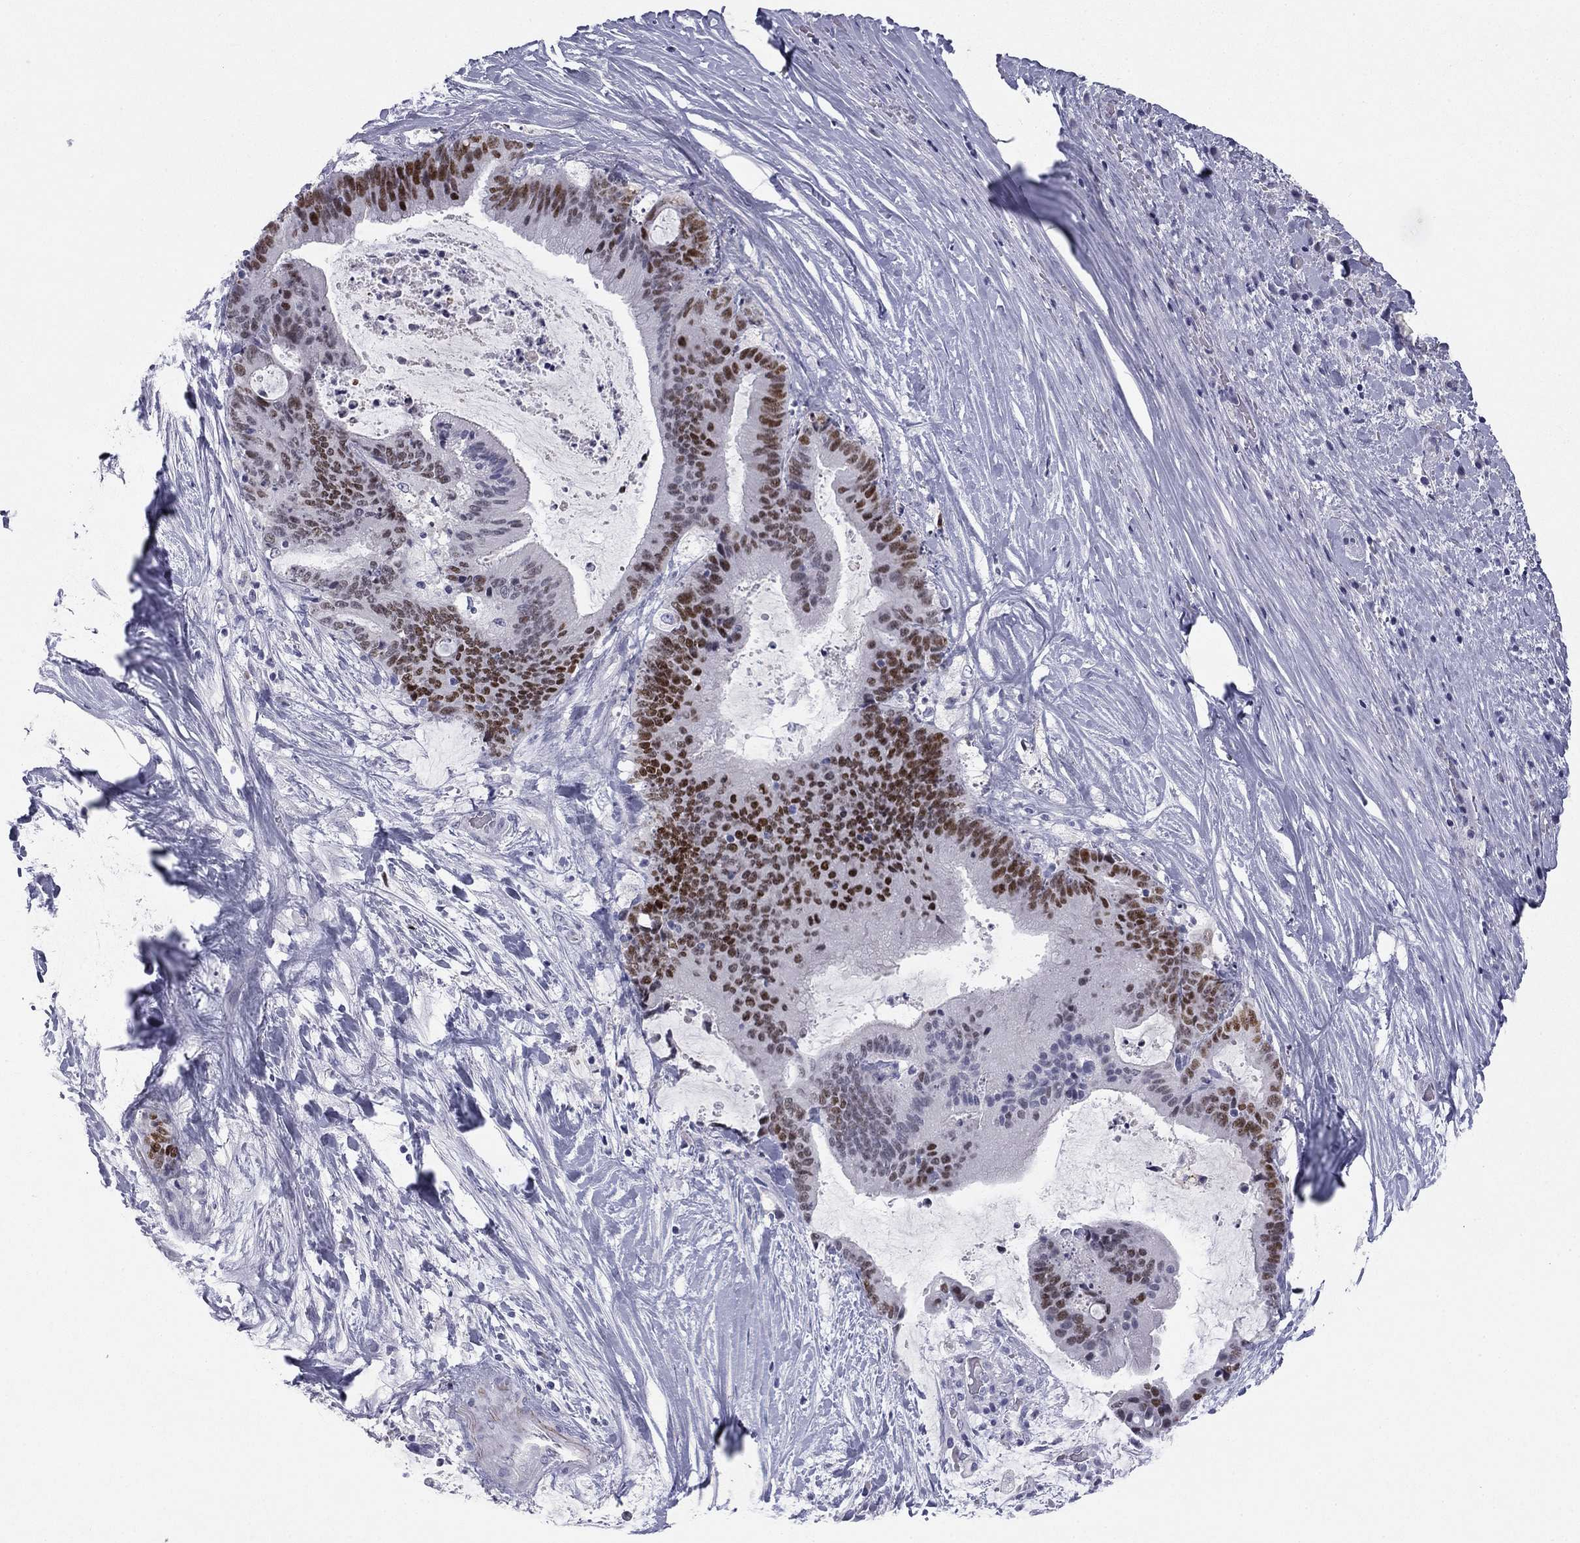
{"staining": {"intensity": "strong", "quantity": "25%-75%", "location": "nuclear"}, "tissue": "liver cancer", "cell_type": "Tumor cells", "image_type": "cancer", "snomed": [{"axis": "morphology", "description": "Cholangiocarcinoma"}, {"axis": "topography", "description": "Liver"}], "caption": "A brown stain highlights strong nuclear expression of a protein in human liver cholangiocarcinoma tumor cells.", "gene": "TFAP2B", "patient": {"sex": "female", "age": 73}}